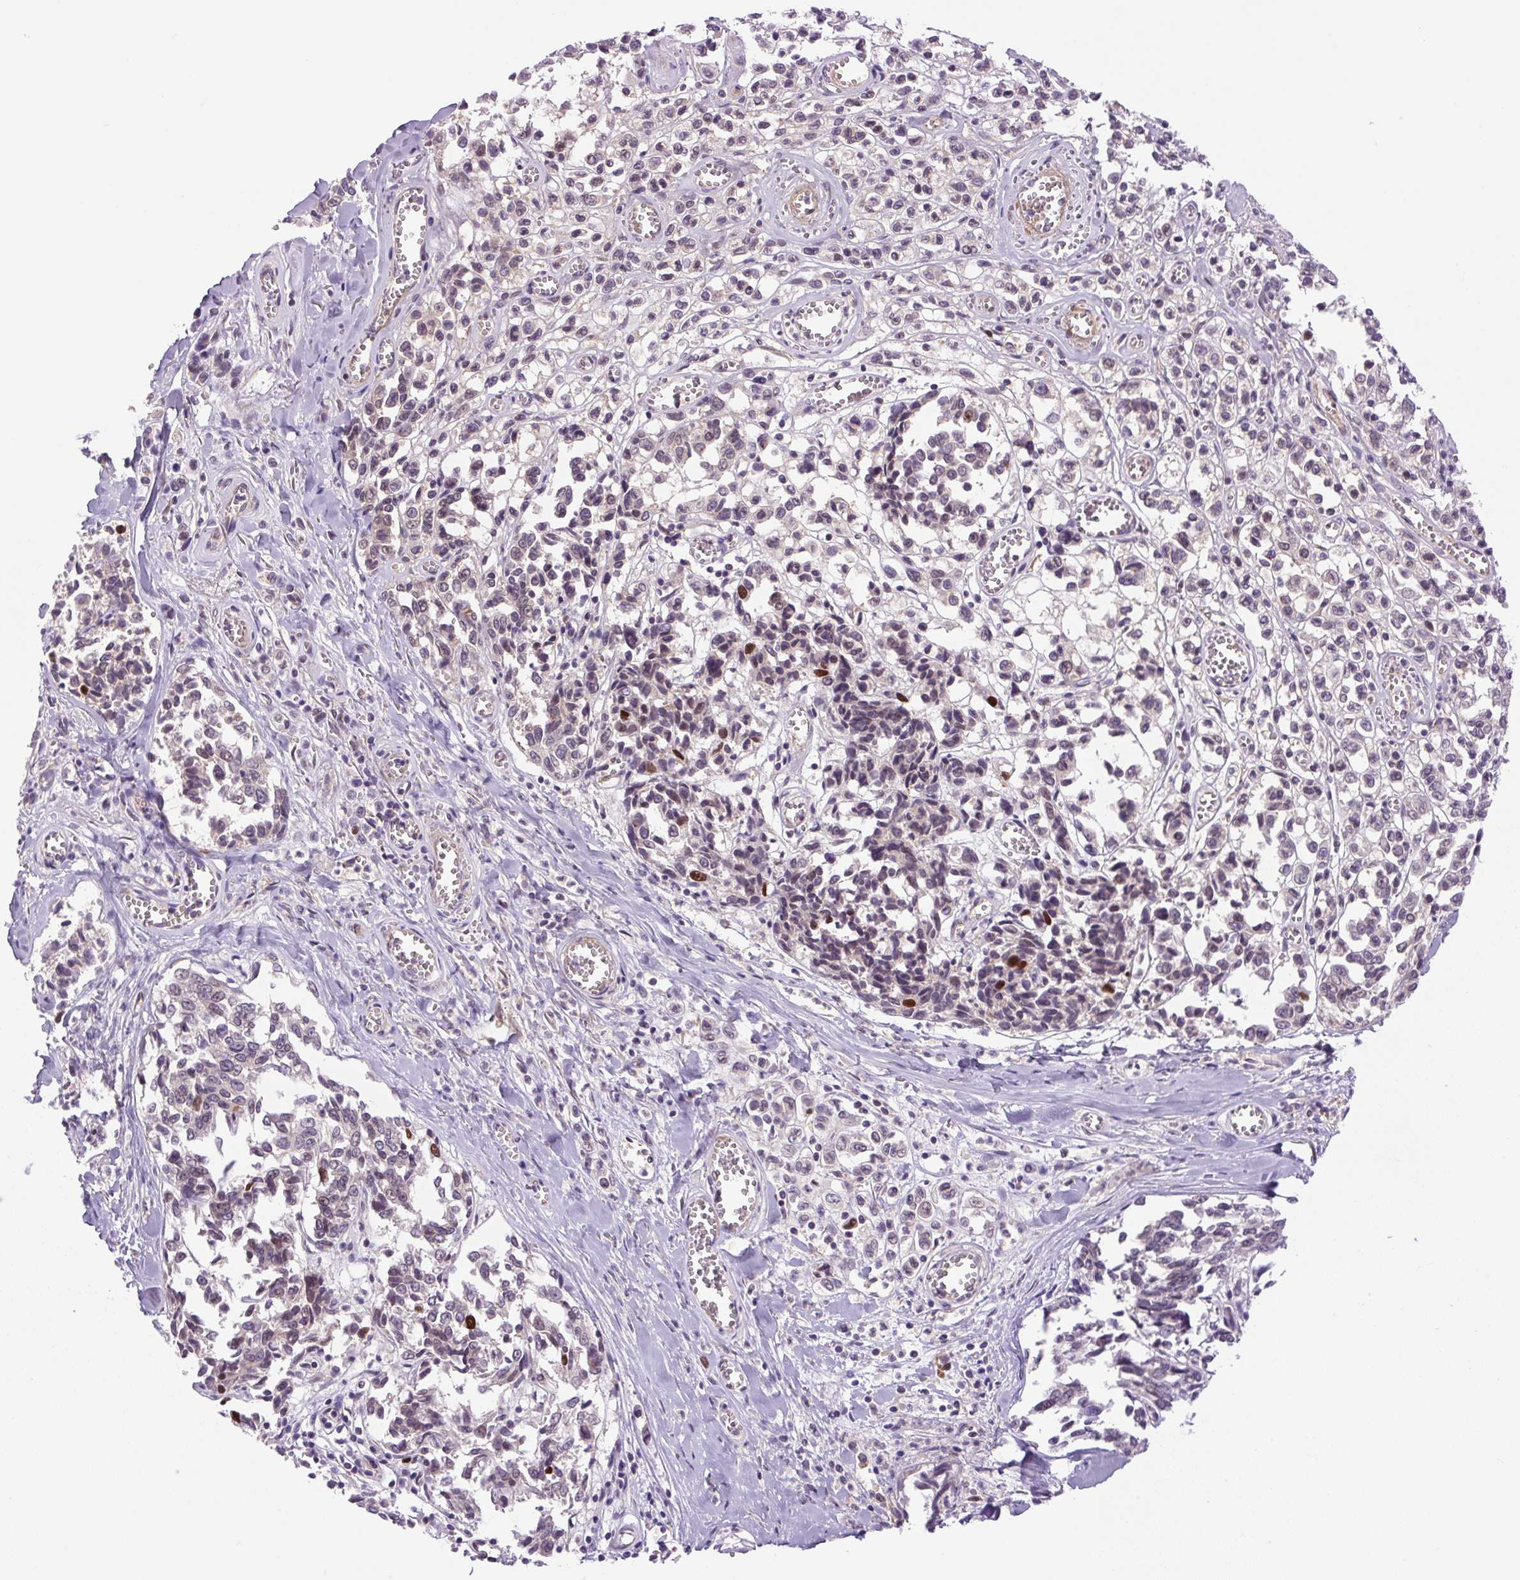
{"staining": {"intensity": "strong", "quantity": "<25%", "location": "nuclear"}, "tissue": "melanoma", "cell_type": "Tumor cells", "image_type": "cancer", "snomed": [{"axis": "morphology", "description": "Malignant melanoma, NOS"}, {"axis": "topography", "description": "Skin"}], "caption": "A histopathology image of melanoma stained for a protein shows strong nuclear brown staining in tumor cells.", "gene": "KIFC1", "patient": {"sex": "female", "age": 64}}